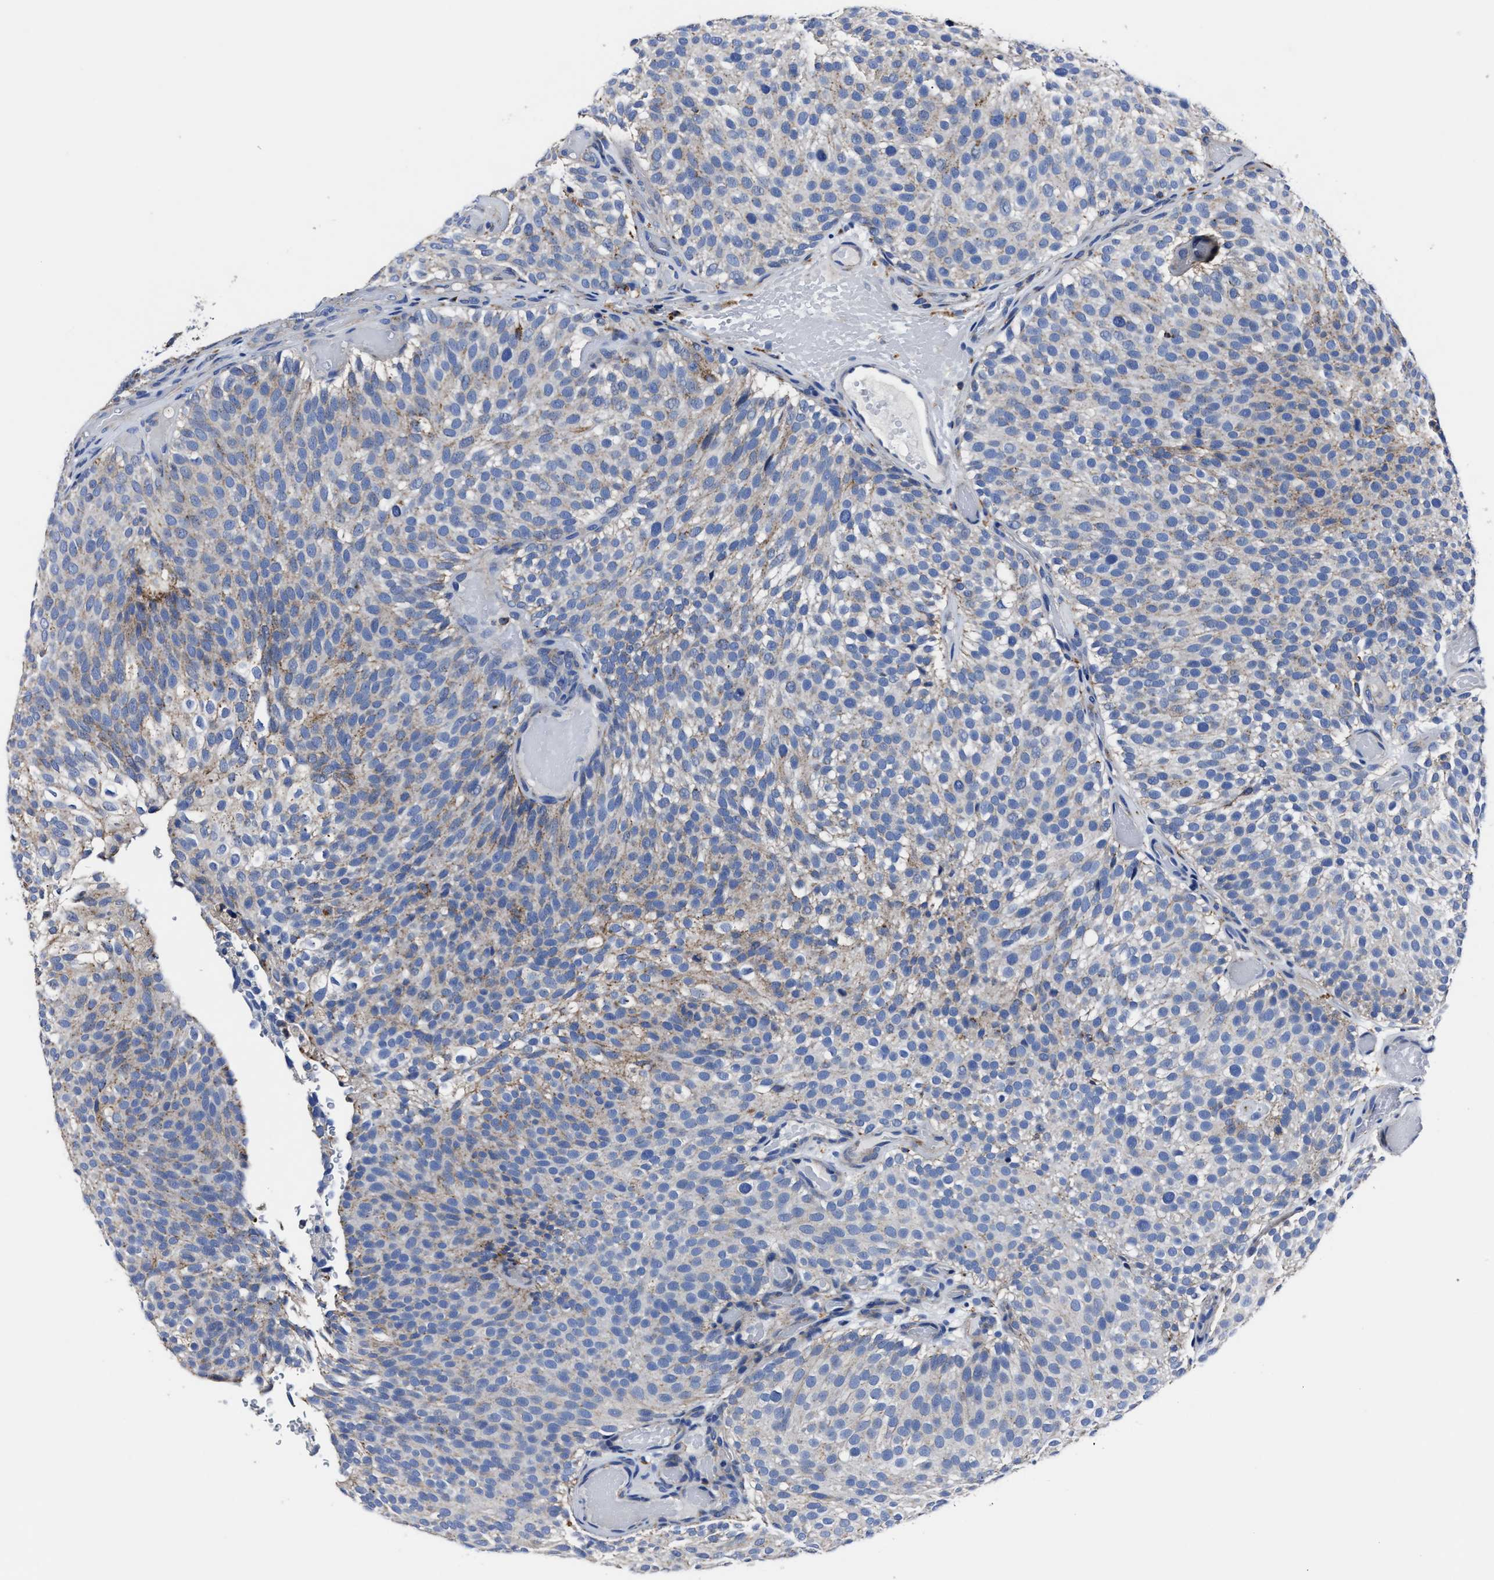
{"staining": {"intensity": "negative", "quantity": "none", "location": "none"}, "tissue": "urothelial cancer", "cell_type": "Tumor cells", "image_type": "cancer", "snomed": [{"axis": "morphology", "description": "Urothelial carcinoma, Low grade"}, {"axis": "topography", "description": "Urinary bladder"}], "caption": "Image shows no protein expression in tumor cells of urothelial cancer tissue.", "gene": "LAMTOR4", "patient": {"sex": "male", "age": 78}}